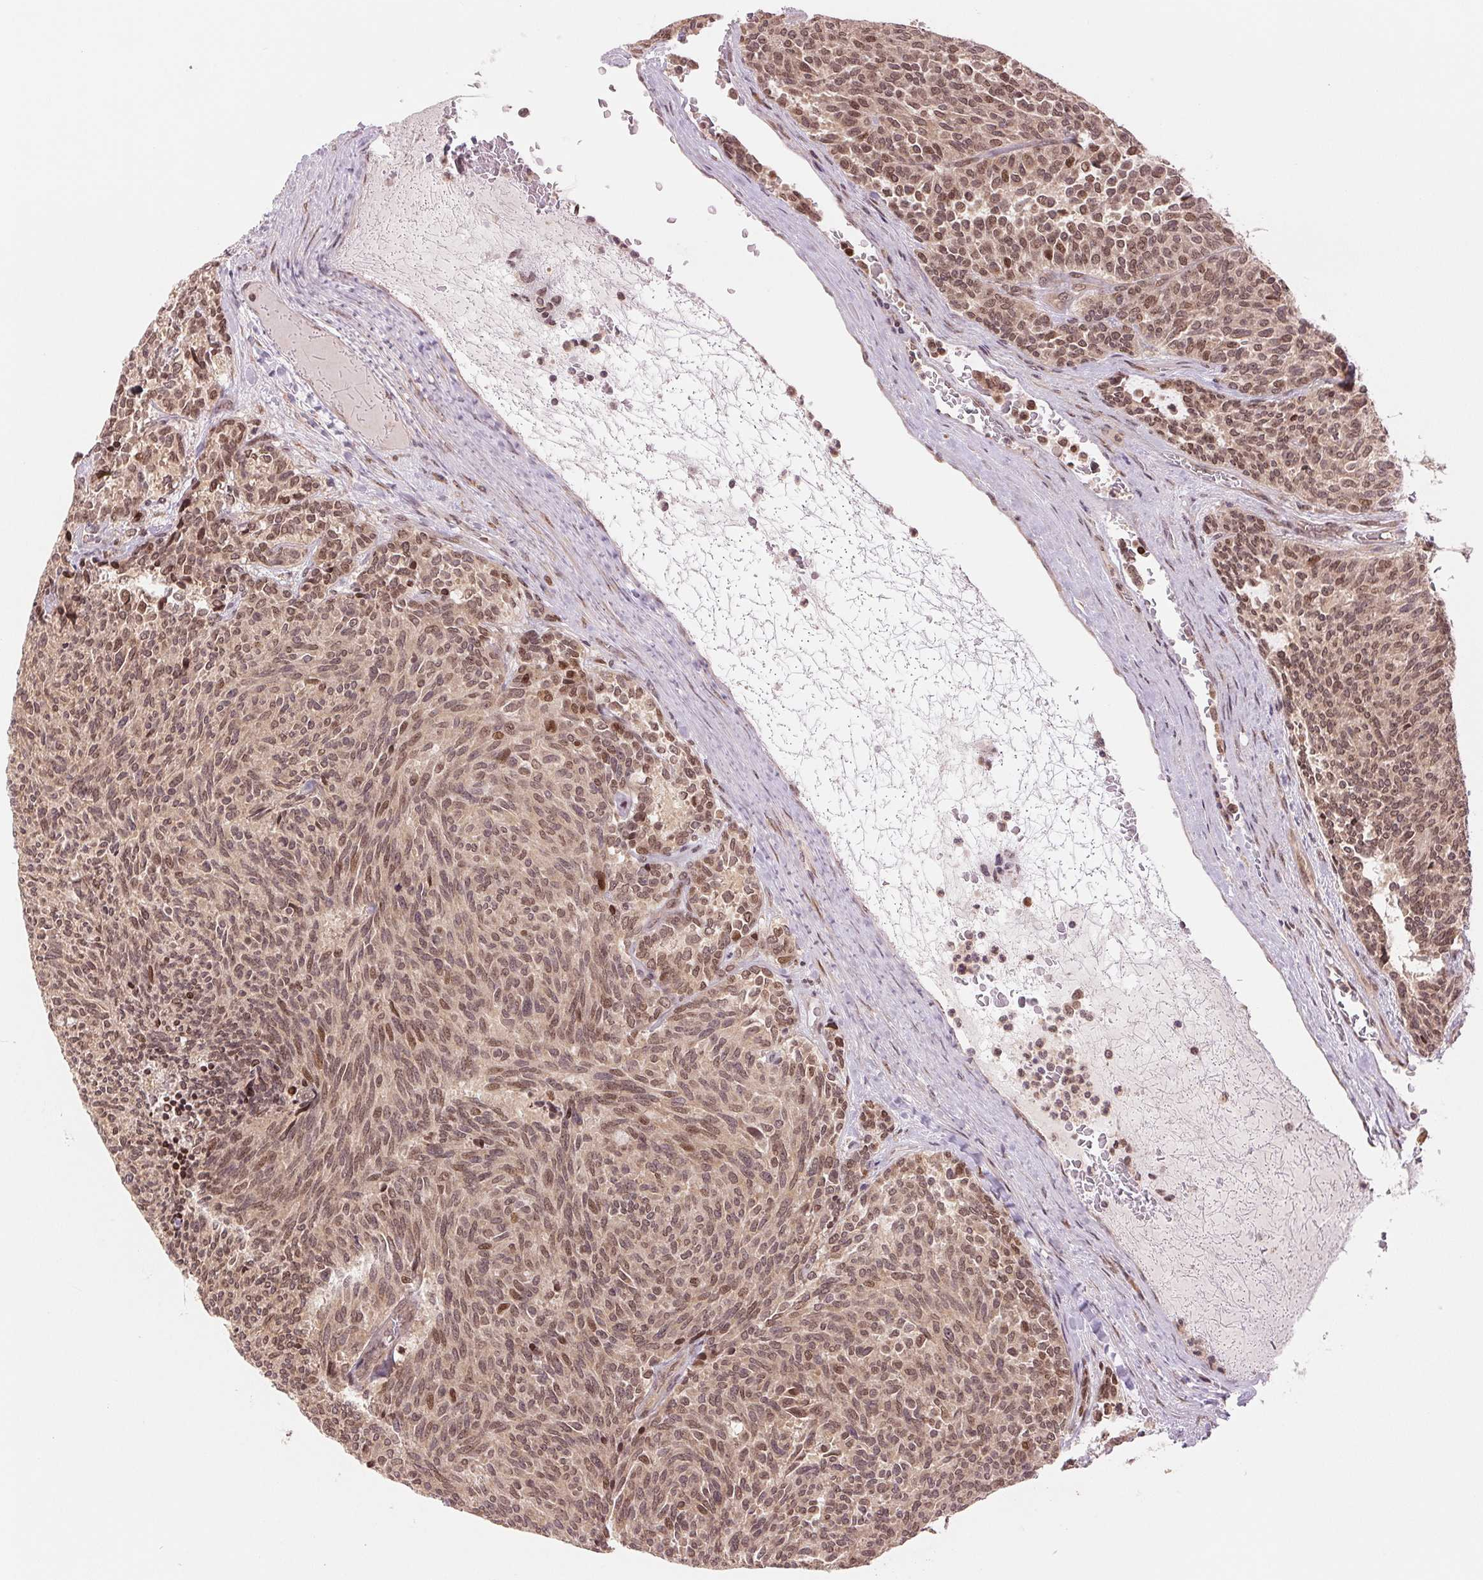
{"staining": {"intensity": "moderate", "quantity": ">75%", "location": "nuclear"}, "tissue": "carcinoid", "cell_type": "Tumor cells", "image_type": "cancer", "snomed": [{"axis": "morphology", "description": "Carcinoid, malignant, NOS"}, {"axis": "topography", "description": "Pancreas"}], "caption": "Brown immunohistochemical staining in carcinoid demonstrates moderate nuclear expression in approximately >75% of tumor cells. The staining was performed using DAB (3,3'-diaminobenzidine) to visualize the protein expression in brown, while the nuclei were stained in blue with hematoxylin (Magnification: 20x).", "gene": "ERI3", "patient": {"sex": "female", "age": 54}}